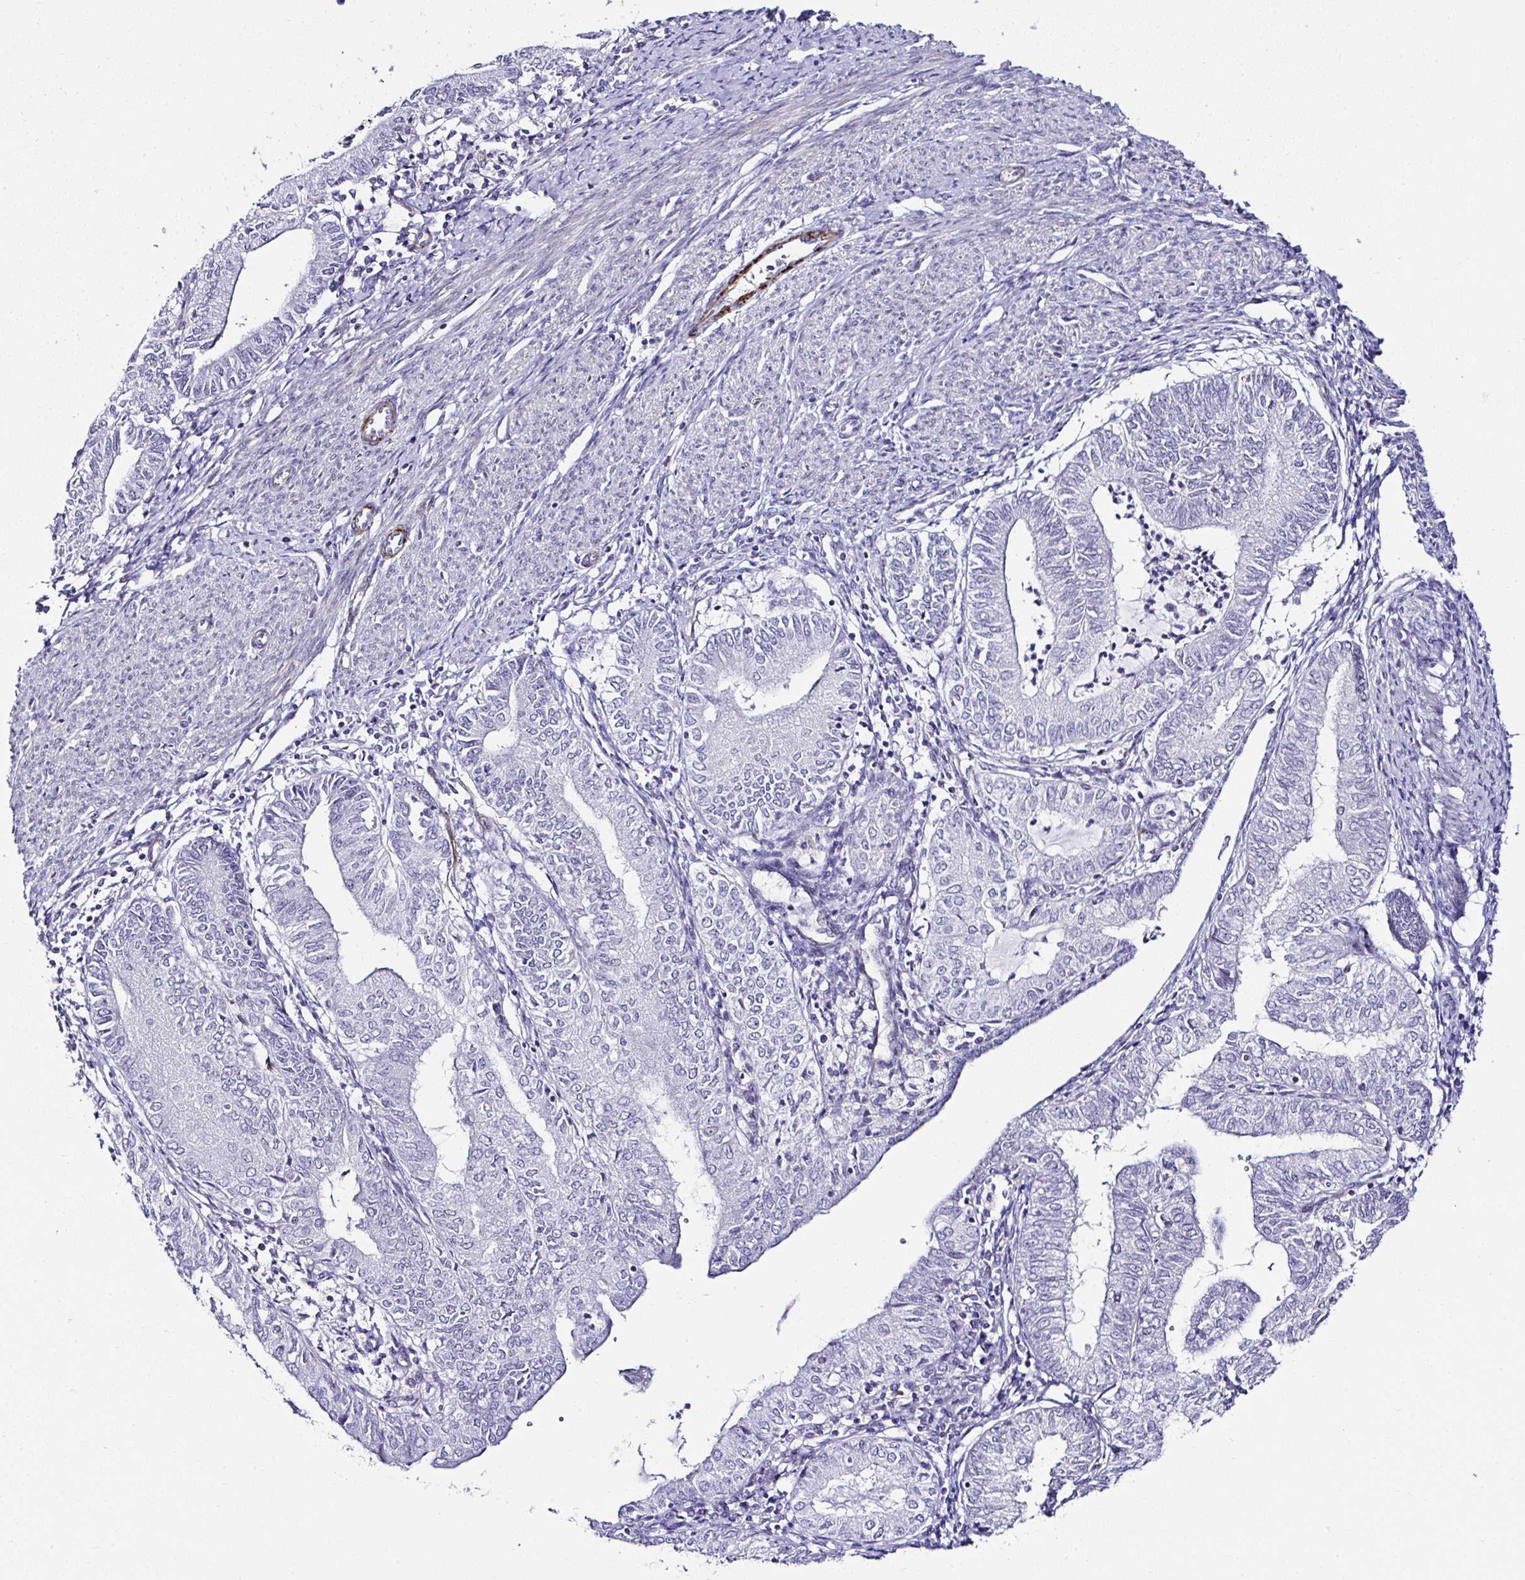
{"staining": {"intensity": "negative", "quantity": "none", "location": "none"}, "tissue": "endometrial cancer", "cell_type": "Tumor cells", "image_type": "cancer", "snomed": [{"axis": "morphology", "description": "Adenocarcinoma, NOS"}, {"axis": "topography", "description": "Endometrium"}], "caption": "The micrograph exhibits no significant expression in tumor cells of endometrial cancer.", "gene": "FBXO34", "patient": {"sex": "female", "age": 66}}